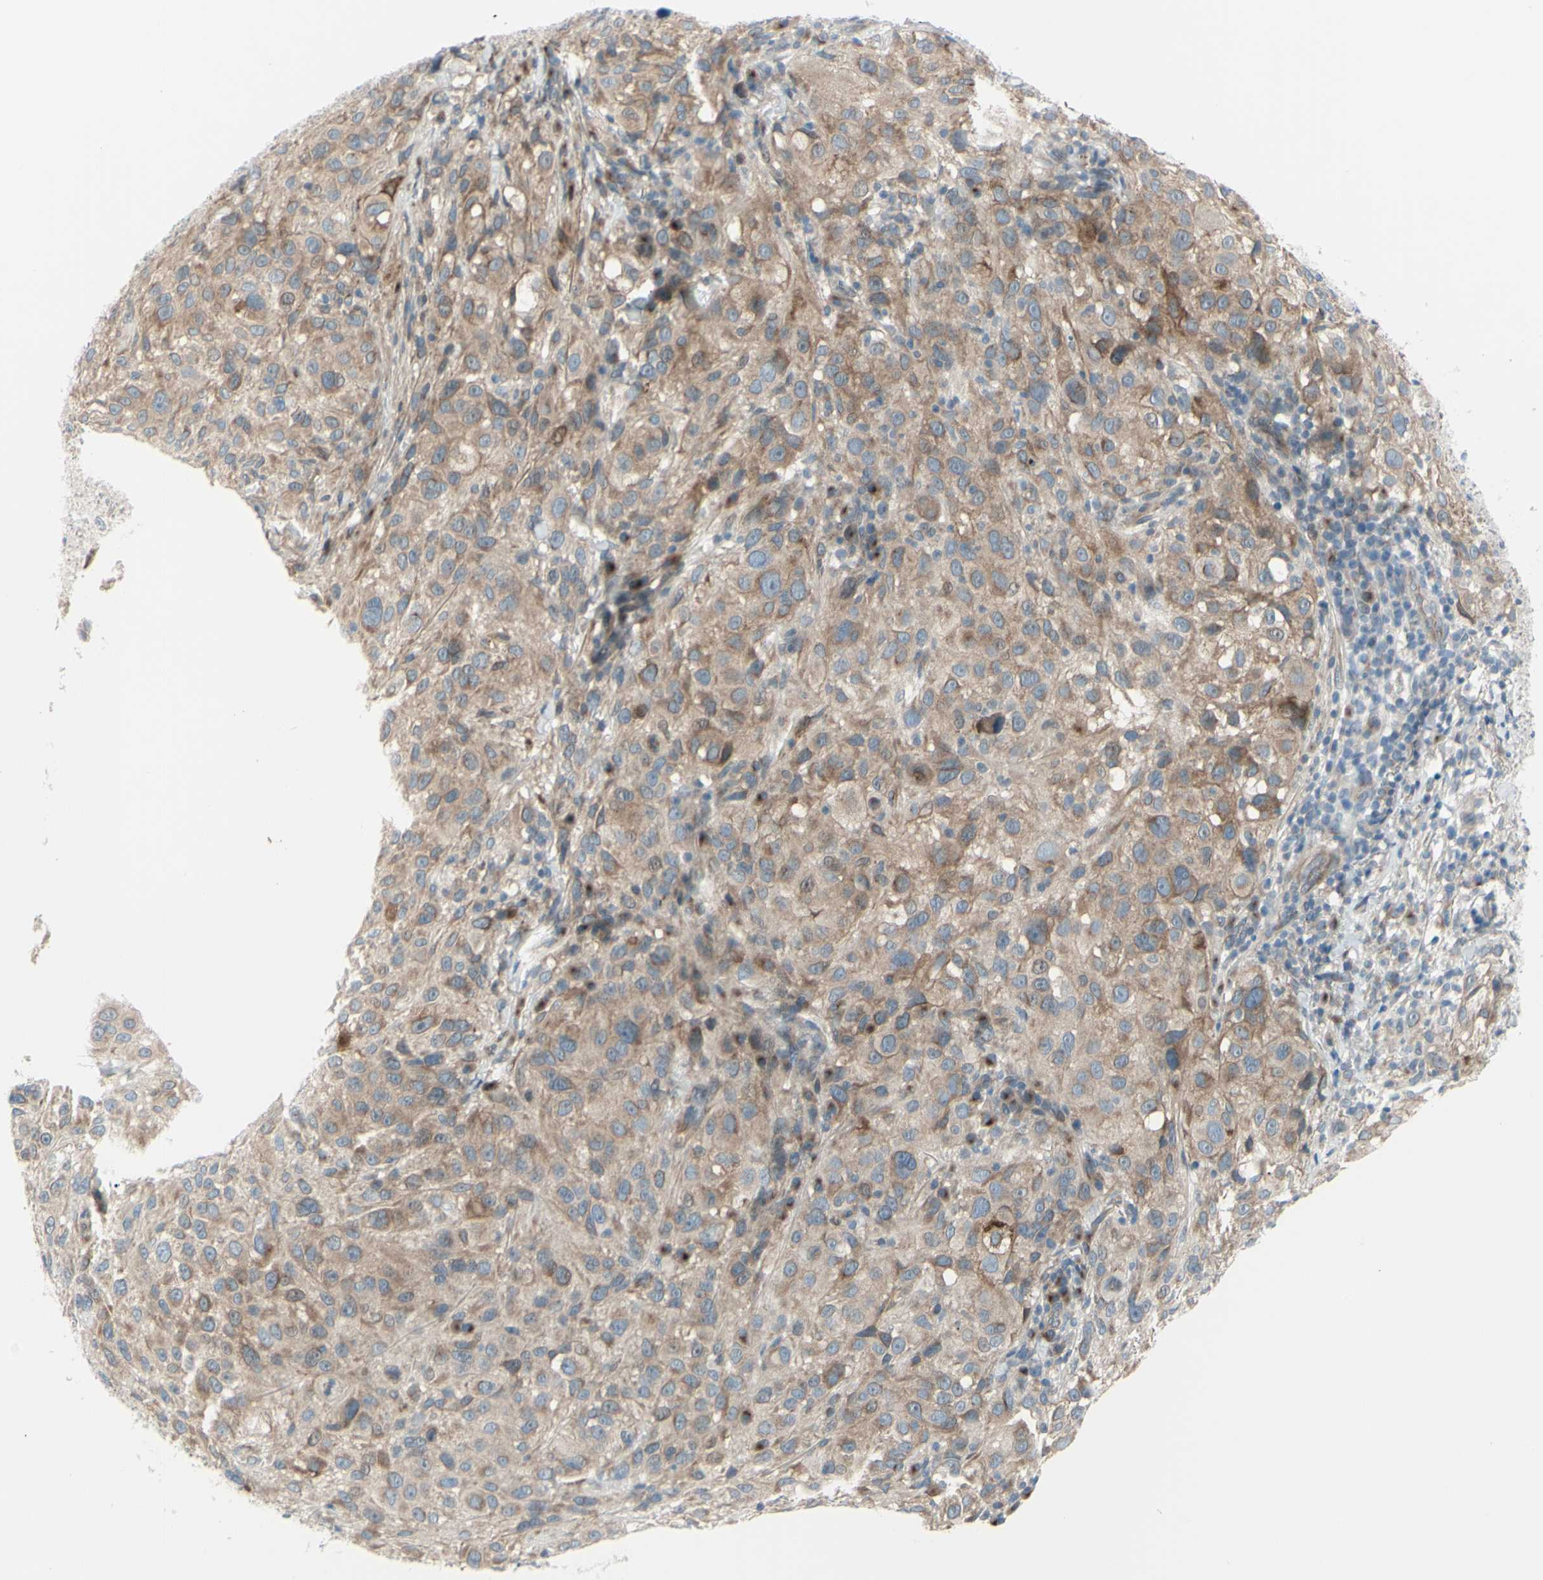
{"staining": {"intensity": "moderate", "quantity": ">75%", "location": "cytoplasmic/membranous"}, "tissue": "melanoma", "cell_type": "Tumor cells", "image_type": "cancer", "snomed": [{"axis": "morphology", "description": "Necrosis, NOS"}, {"axis": "morphology", "description": "Malignant melanoma, NOS"}, {"axis": "topography", "description": "Skin"}], "caption": "Malignant melanoma was stained to show a protein in brown. There is medium levels of moderate cytoplasmic/membranous expression in about >75% of tumor cells. The staining was performed using DAB (3,3'-diaminobenzidine) to visualize the protein expression in brown, while the nuclei were stained in blue with hematoxylin (Magnification: 20x).", "gene": "LRRK1", "patient": {"sex": "female", "age": 87}}